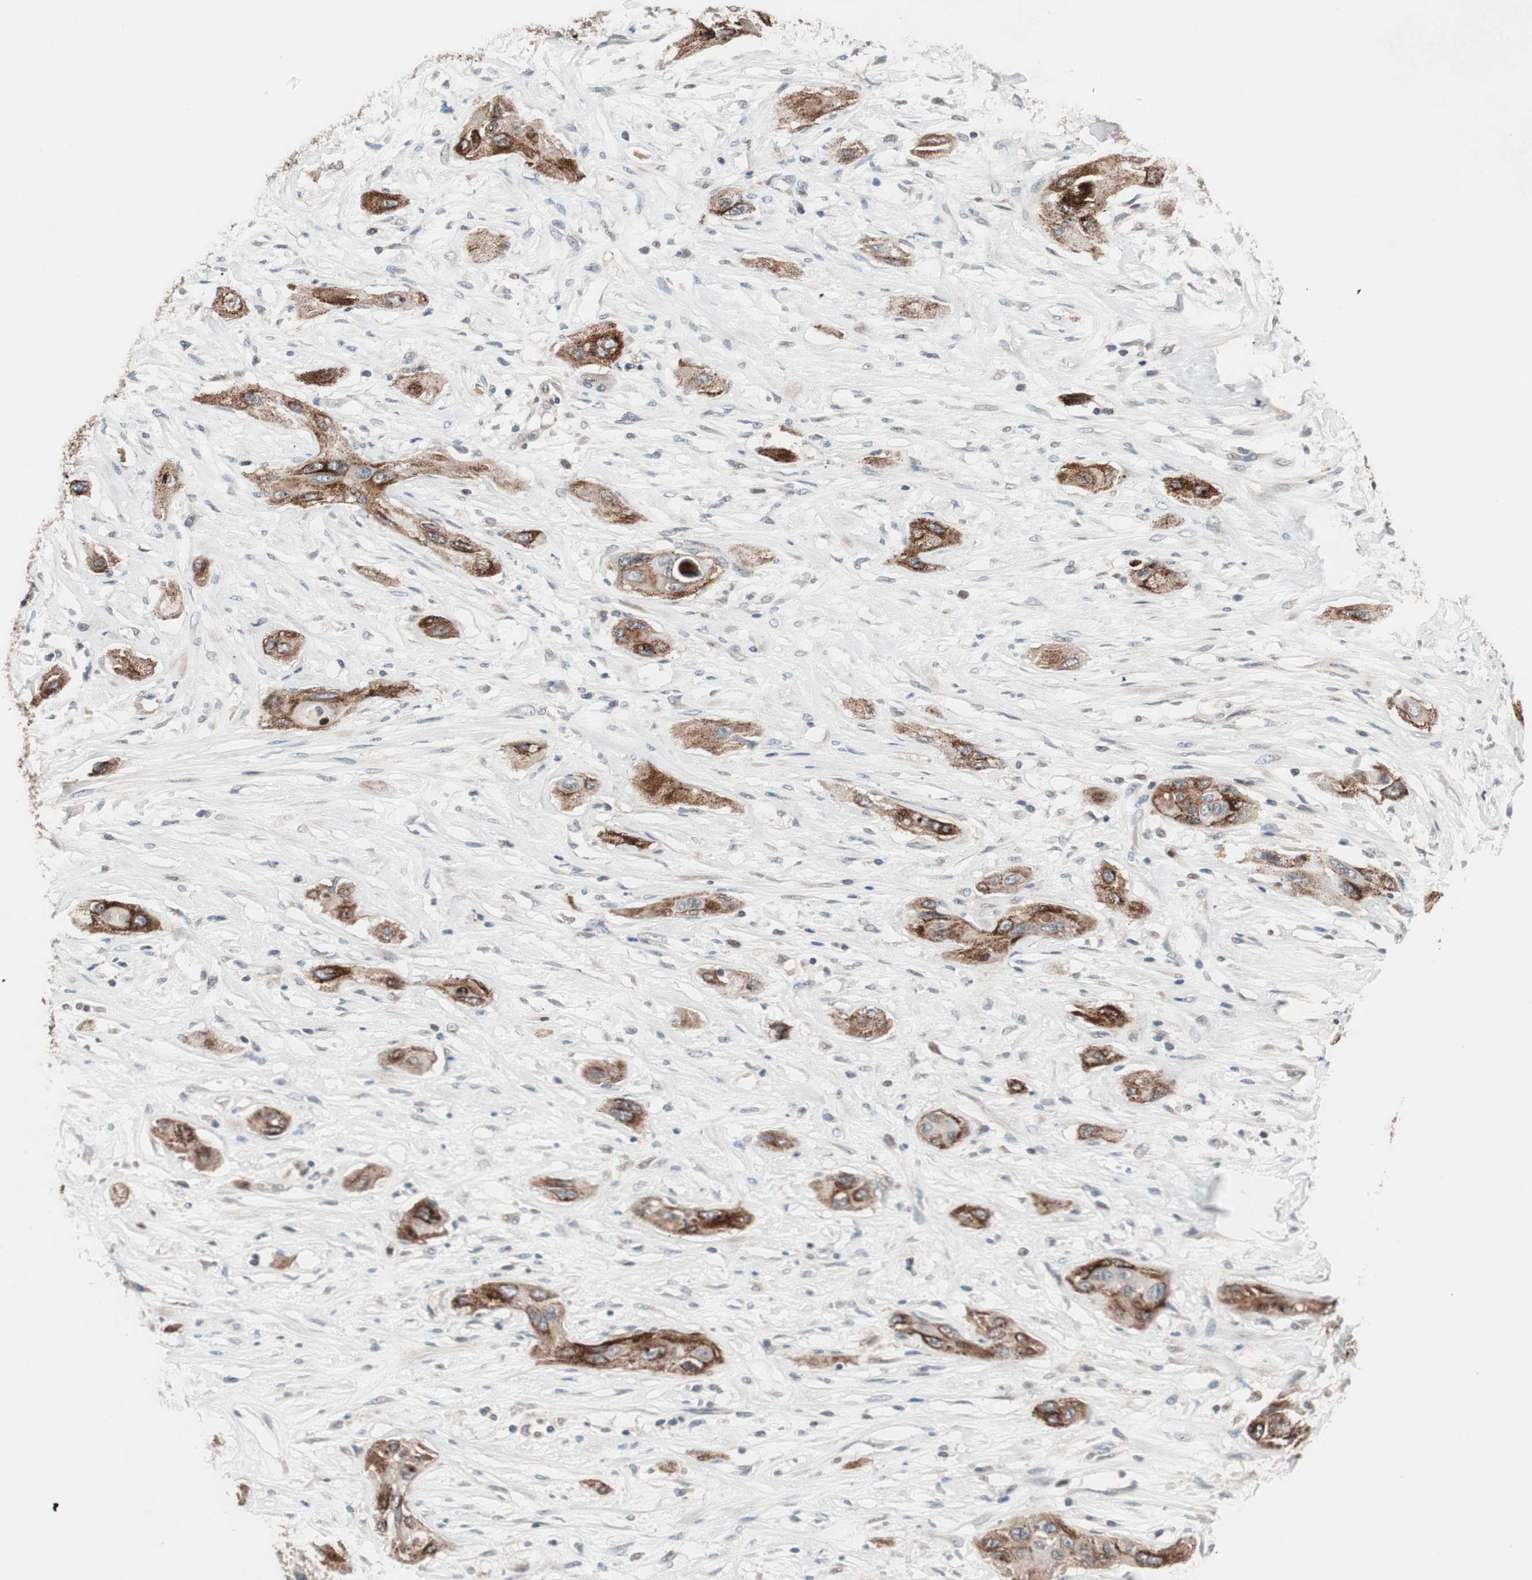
{"staining": {"intensity": "strong", "quantity": ">75%", "location": "cytoplasmic/membranous"}, "tissue": "lung cancer", "cell_type": "Tumor cells", "image_type": "cancer", "snomed": [{"axis": "morphology", "description": "Squamous cell carcinoma, NOS"}, {"axis": "topography", "description": "Lung"}], "caption": "This is an image of immunohistochemistry staining of lung cancer (squamous cell carcinoma), which shows strong expression in the cytoplasmic/membranous of tumor cells.", "gene": "SDC4", "patient": {"sex": "female", "age": 47}}